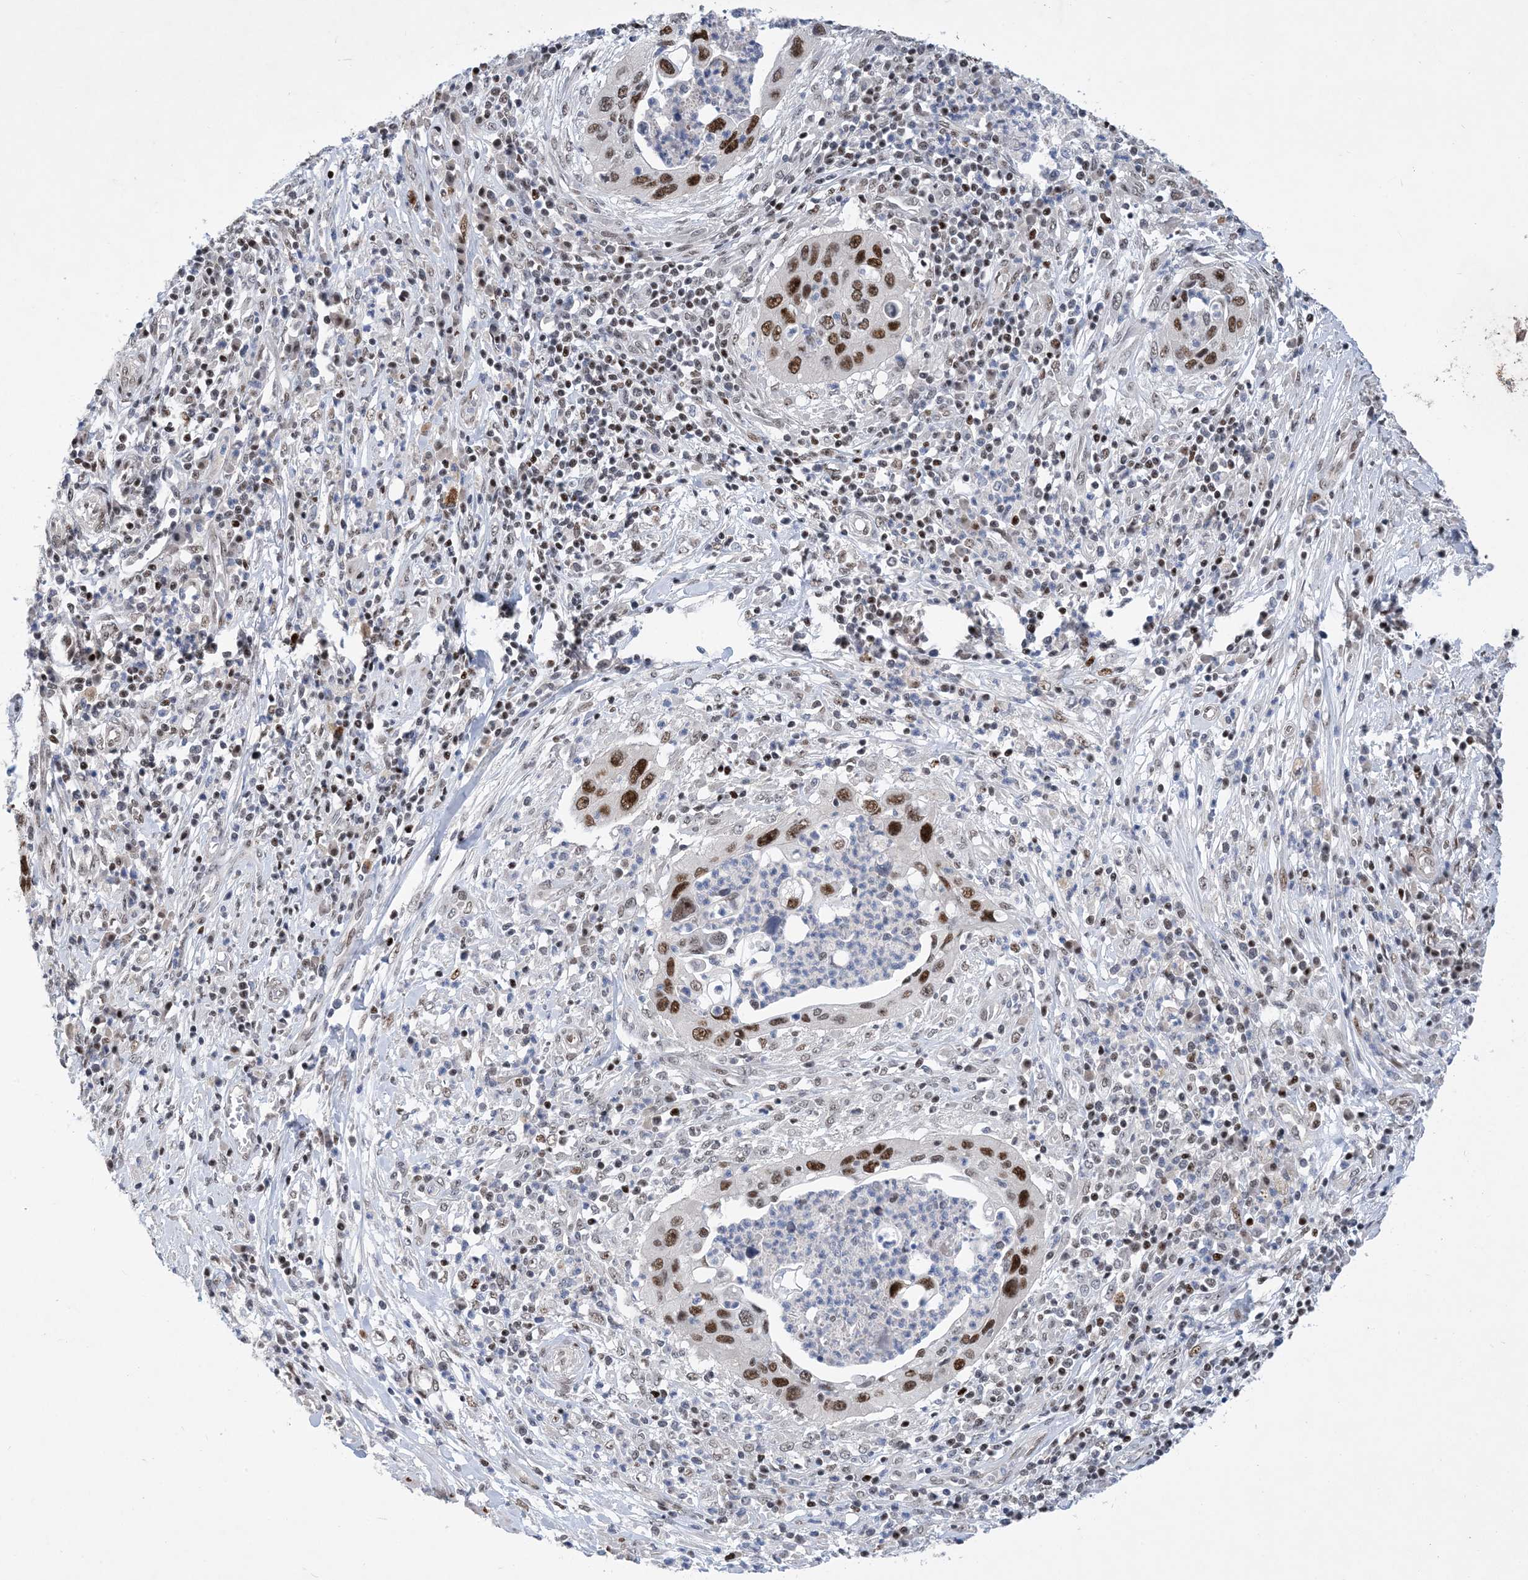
{"staining": {"intensity": "moderate", "quantity": "25%-75%", "location": "nuclear"}, "tissue": "cervical cancer", "cell_type": "Tumor cells", "image_type": "cancer", "snomed": [{"axis": "morphology", "description": "Squamous cell carcinoma, NOS"}, {"axis": "topography", "description": "Cervix"}], "caption": "Protein staining by immunohistochemistry (IHC) exhibits moderate nuclear expression in about 25%-75% of tumor cells in cervical cancer.", "gene": "TSPYL1", "patient": {"sex": "female", "age": 38}}